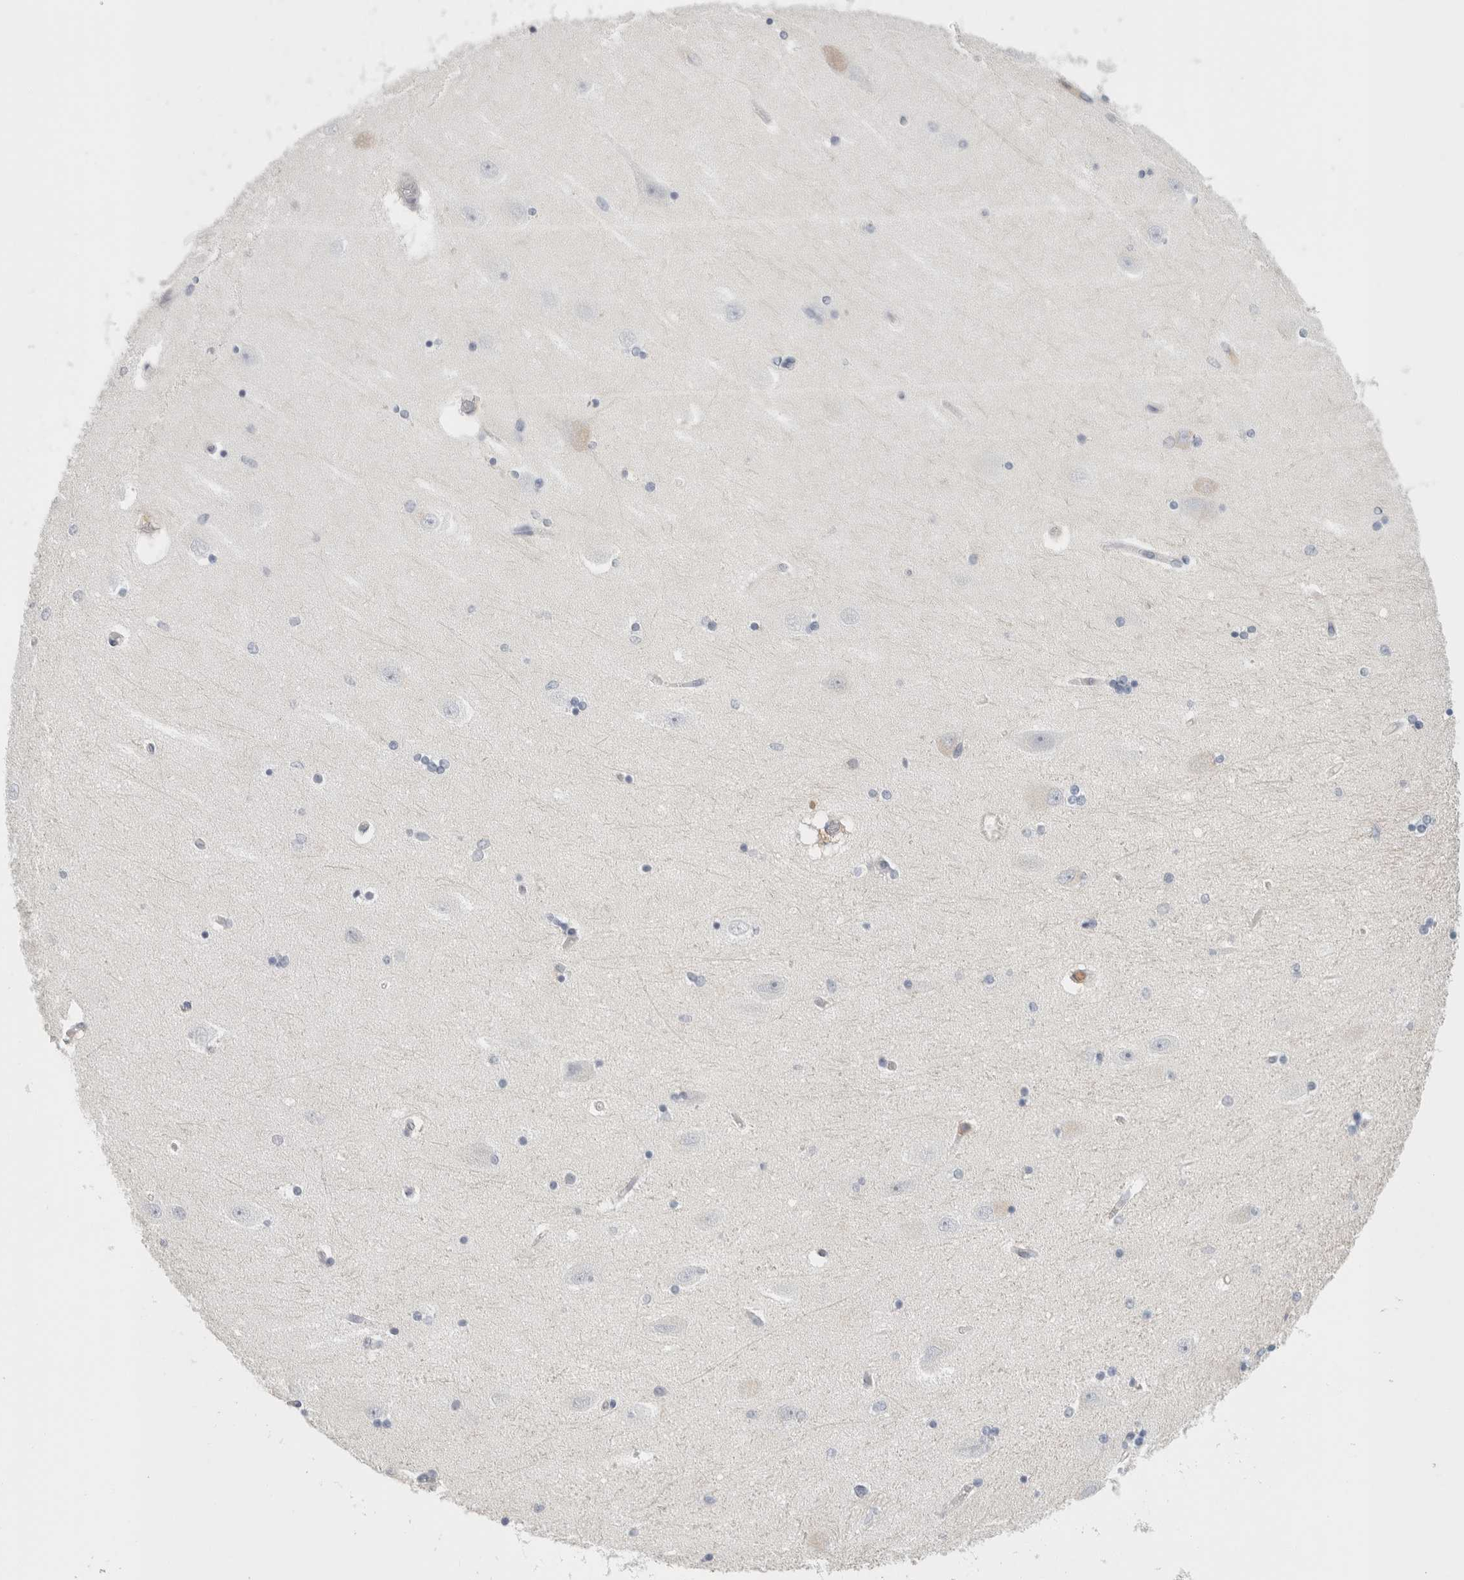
{"staining": {"intensity": "negative", "quantity": "none", "location": "none"}, "tissue": "hippocampus", "cell_type": "Glial cells", "image_type": "normal", "snomed": [{"axis": "morphology", "description": "Normal tissue, NOS"}, {"axis": "topography", "description": "Hippocampus"}], "caption": "Immunohistochemistry histopathology image of benign hippocampus: human hippocampus stained with DAB reveals no significant protein staining in glial cells.", "gene": "P2RY2", "patient": {"sex": "female", "age": 54}}